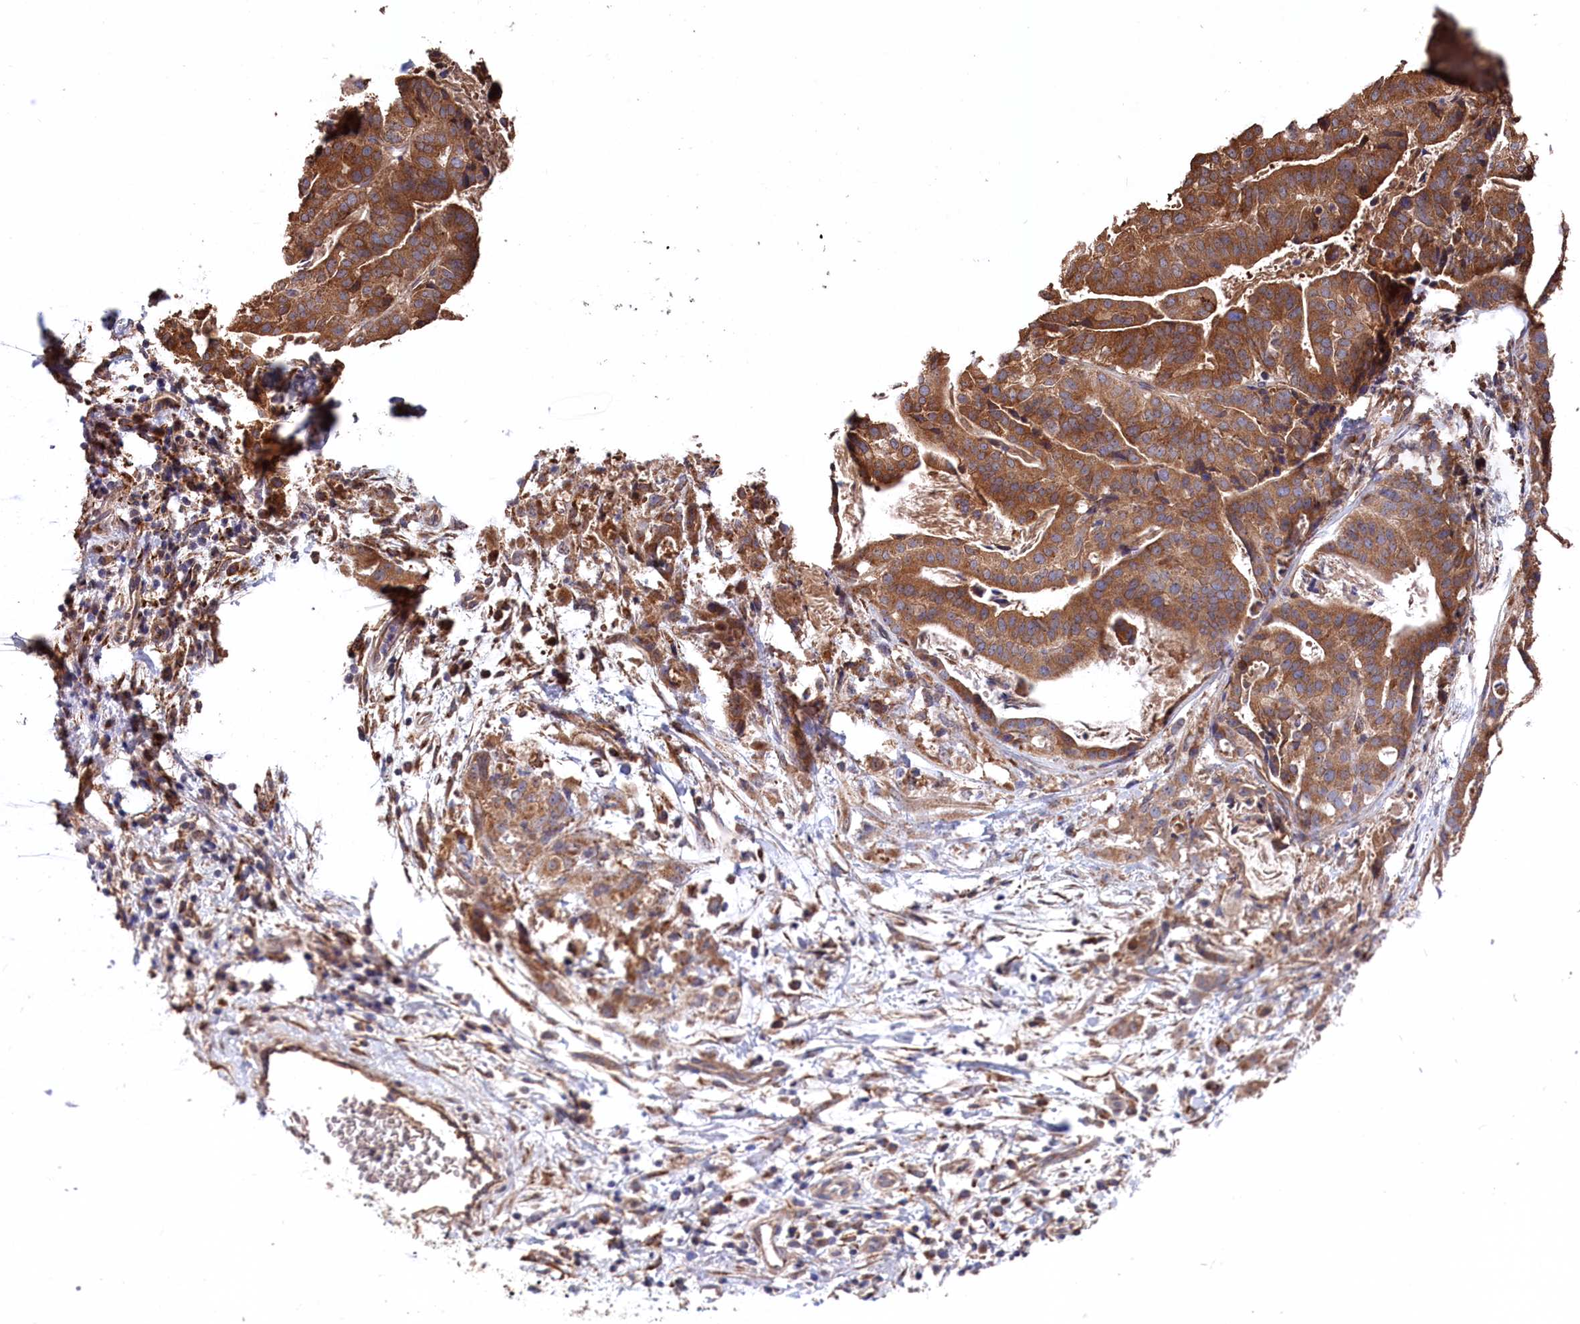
{"staining": {"intensity": "moderate", "quantity": ">75%", "location": "cytoplasmic/membranous"}, "tissue": "stomach cancer", "cell_type": "Tumor cells", "image_type": "cancer", "snomed": [{"axis": "morphology", "description": "Adenocarcinoma, NOS"}, {"axis": "topography", "description": "Stomach"}], "caption": "IHC staining of adenocarcinoma (stomach), which reveals medium levels of moderate cytoplasmic/membranous staining in approximately >75% of tumor cells indicating moderate cytoplasmic/membranous protein positivity. The staining was performed using DAB (brown) for protein detection and nuclei were counterstained in hematoxylin (blue).", "gene": "SLC12A4", "patient": {"sex": "male", "age": 48}}